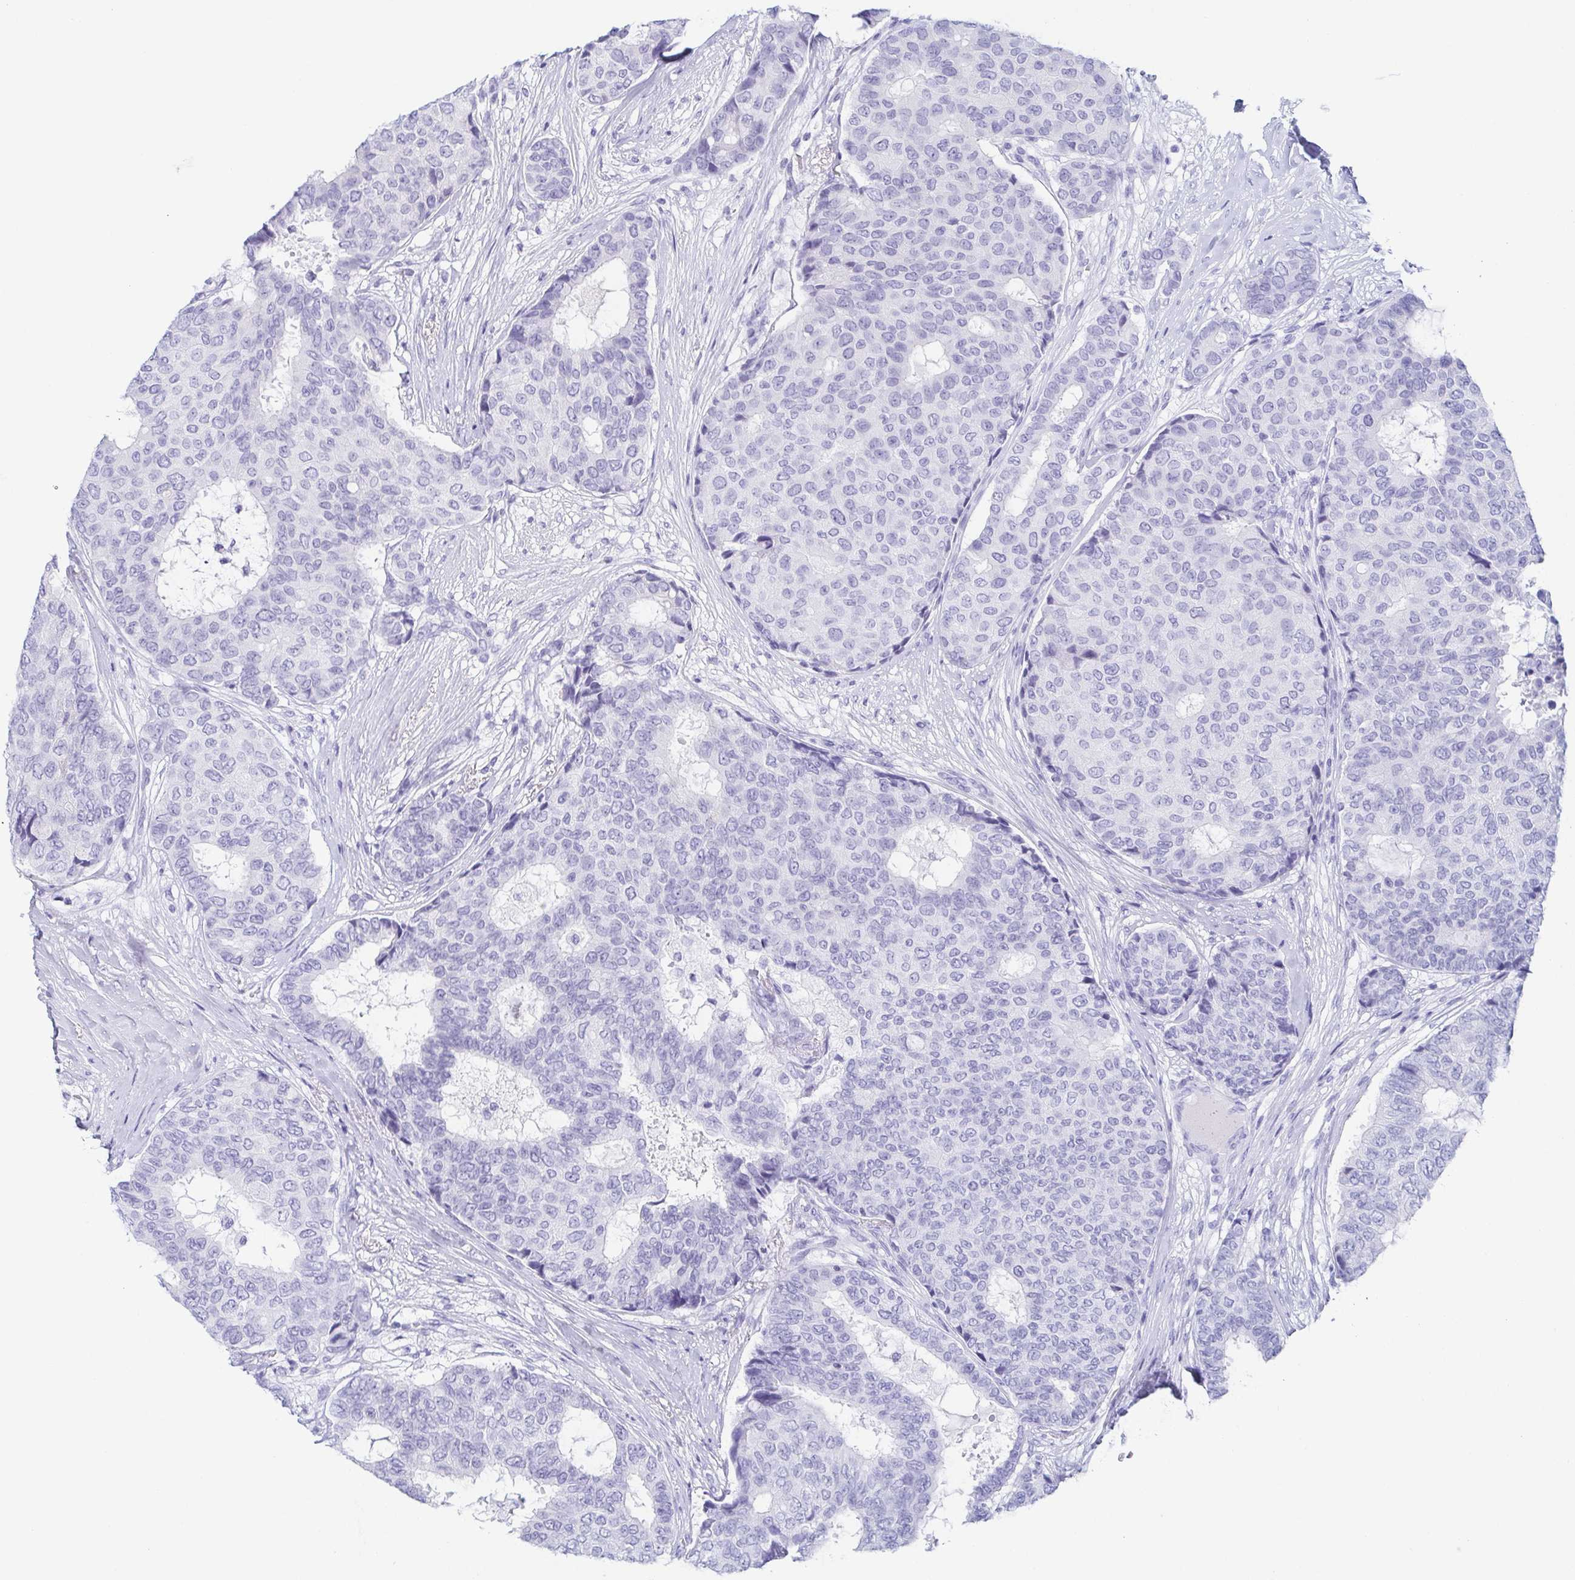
{"staining": {"intensity": "negative", "quantity": "none", "location": "none"}, "tissue": "breast cancer", "cell_type": "Tumor cells", "image_type": "cancer", "snomed": [{"axis": "morphology", "description": "Duct carcinoma"}, {"axis": "topography", "description": "Breast"}], "caption": "Immunohistochemistry of intraductal carcinoma (breast) displays no staining in tumor cells.", "gene": "ZG16B", "patient": {"sex": "female", "age": 75}}